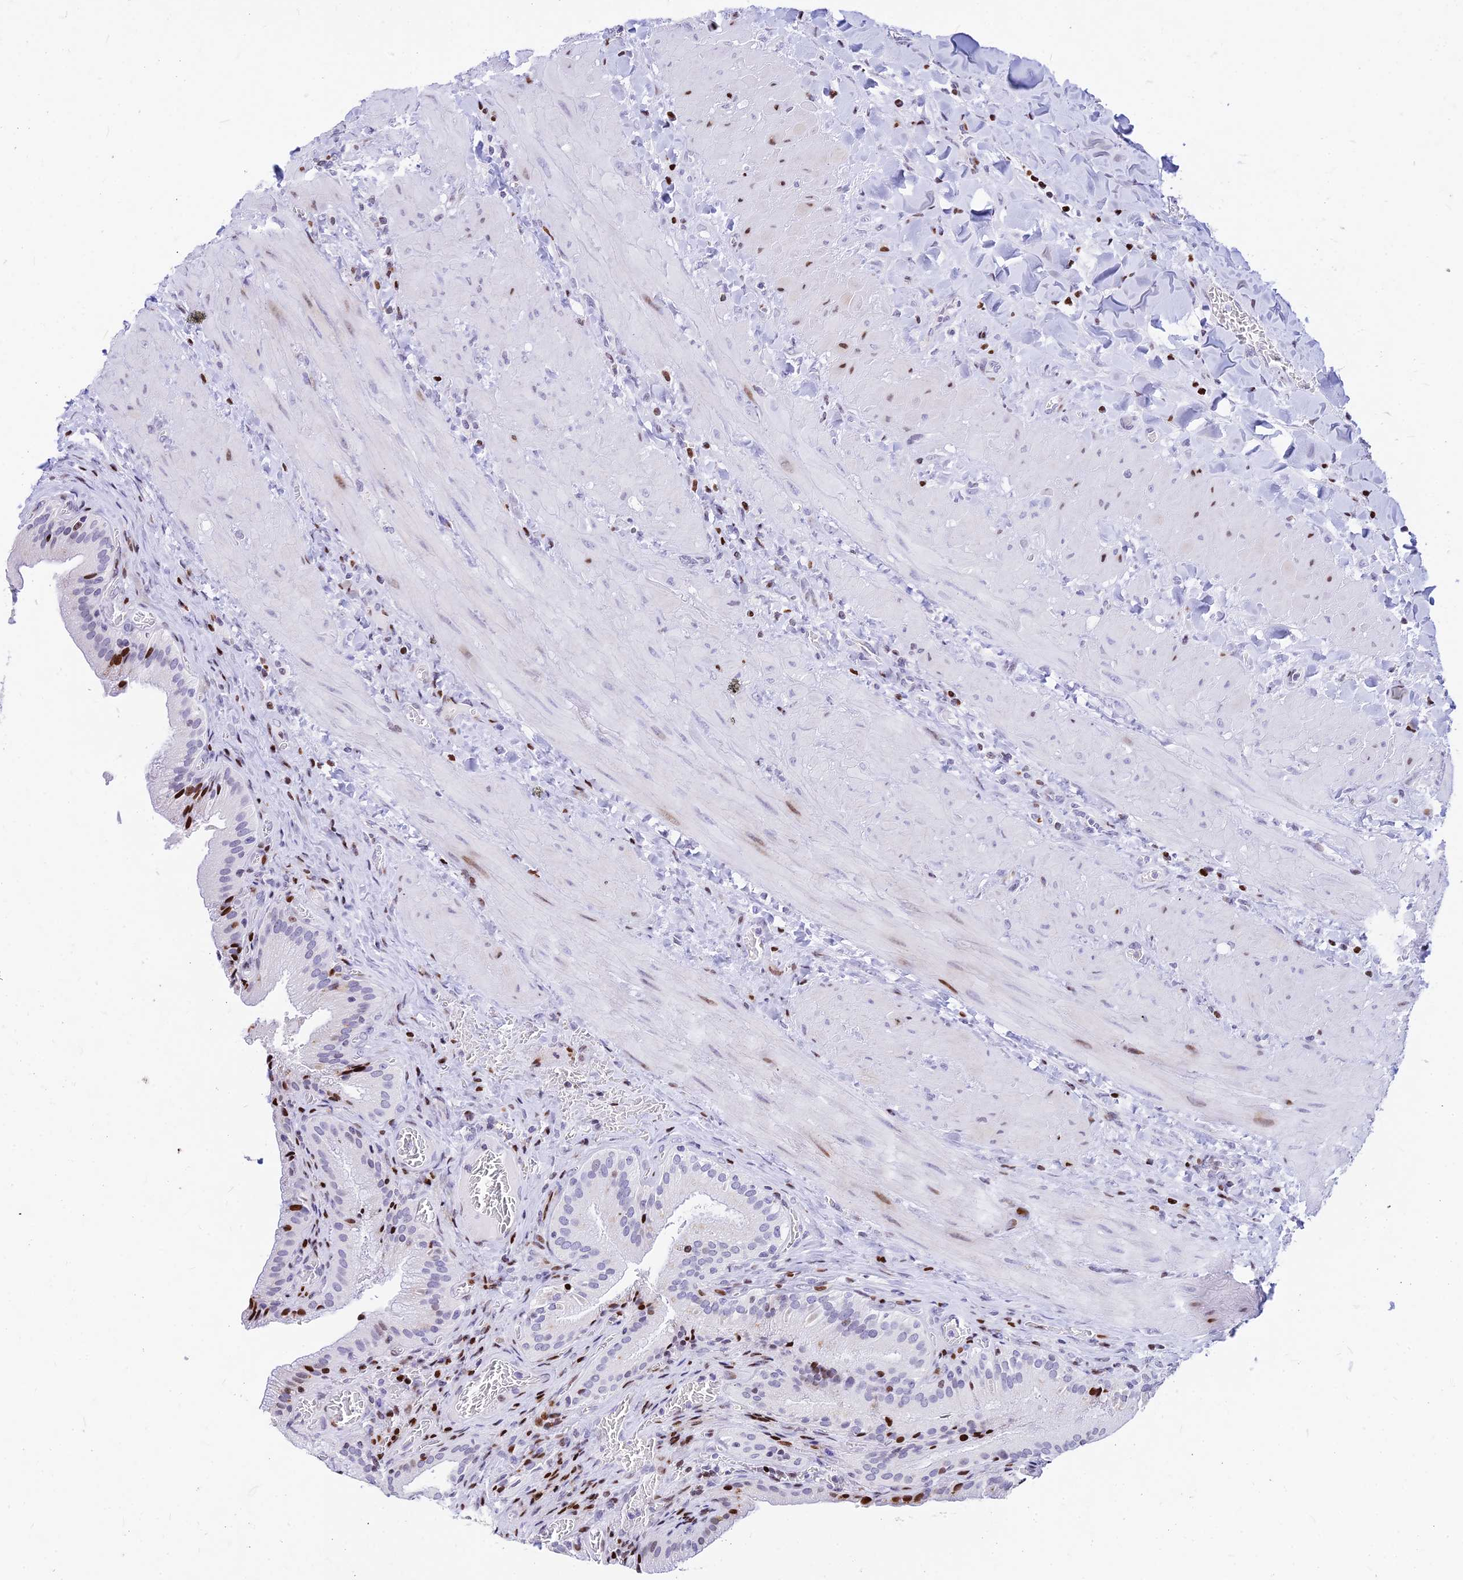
{"staining": {"intensity": "strong", "quantity": "<25%", "location": "nuclear"}, "tissue": "gallbladder", "cell_type": "Glandular cells", "image_type": "normal", "snomed": [{"axis": "morphology", "description": "Normal tissue, NOS"}, {"axis": "topography", "description": "Gallbladder"}], "caption": "Glandular cells demonstrate strong nuclear staining in about <25% of cells in normal gallbladder. (IHC, brightfield microscopy, high magnification).", "gene": "PRPS1", "patient": {"sex": "male", "age": 24}}